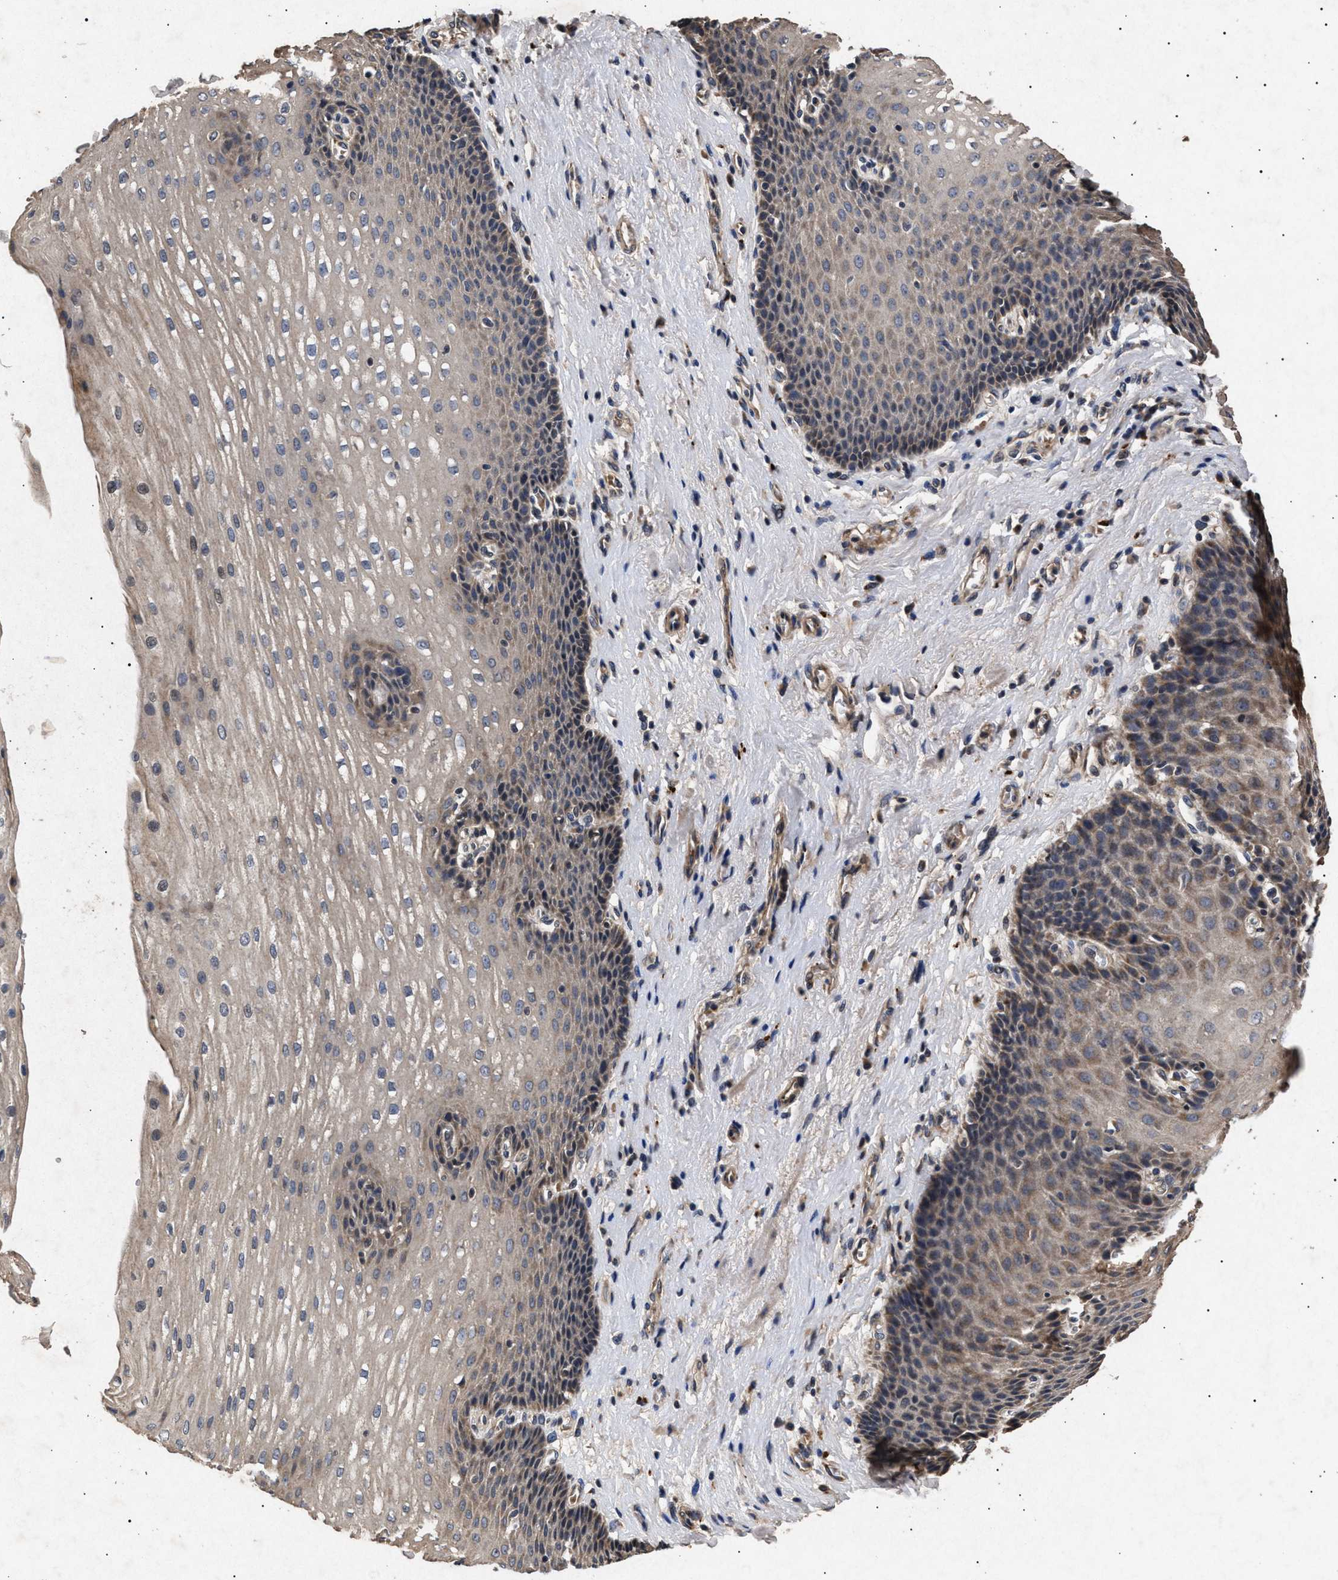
{"staining": {"intensity": "moderate", "quantity": "25%-75%", "location": "cytoplasmic/membranous"}, "tissue": "esophagus", "cell_type": "Squamous epithelial cells", "image_type": "normal", "snomed": [{"axis": "morphology", "description": "Normal tissue, NOS"}, {"axis": "topography", "description": "Esophagus"}], "caption": "Brown immunohistochemical staining in benign esophagus demonstrates moderate cytoplasmic/membranous expression in approximately 25%-75% of squamous epithelial cells. (Stains: DAB in brown, nuclei in blue, Microscopy: brightfield microscopy at high magnification).", "gene": "ITGB5", "patient": {"sex": "male", "age": 48}}